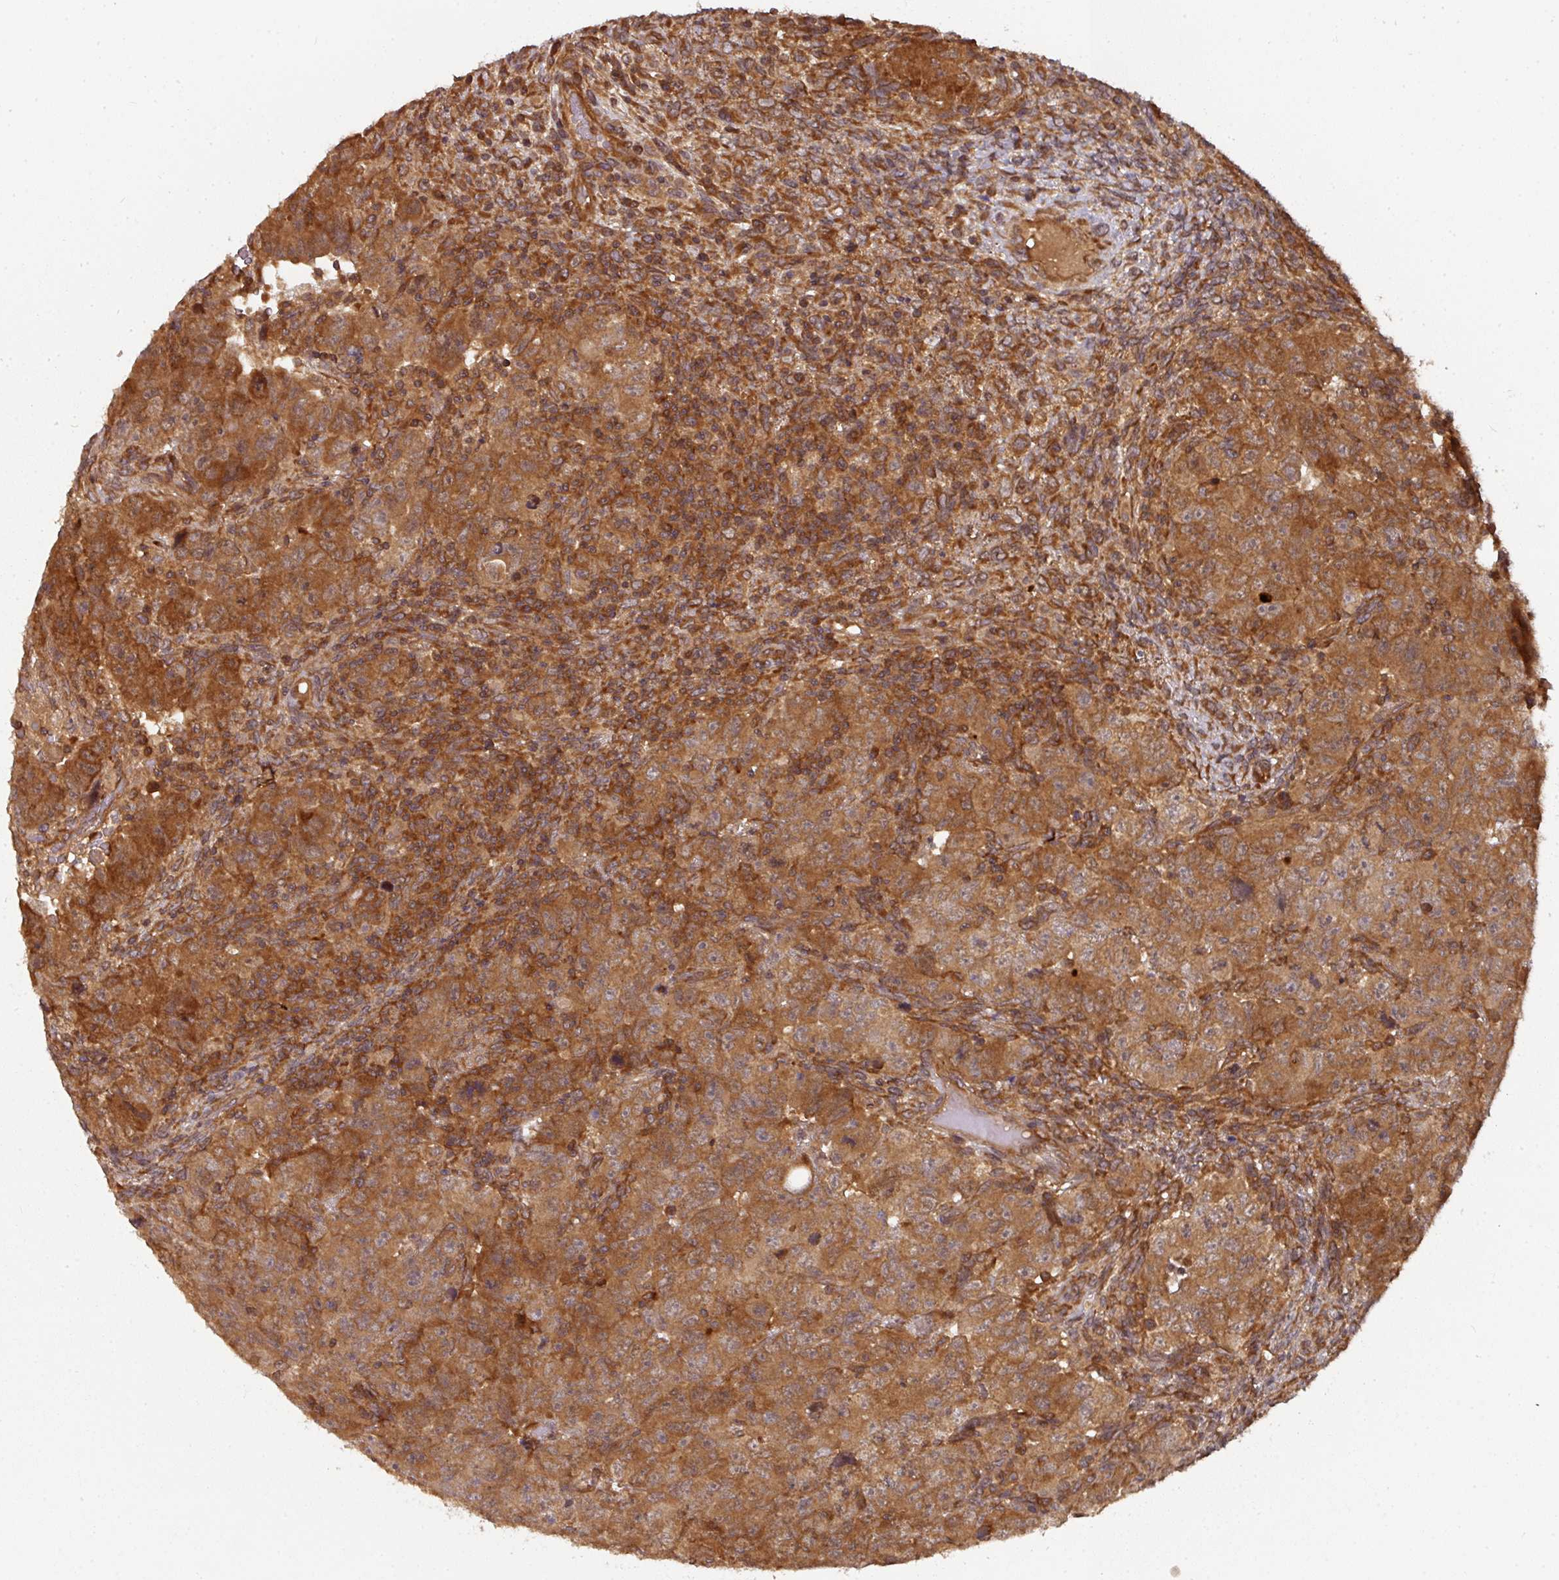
{"staining": {"intensity": "strong", "quantity": ">75%", "location": "cytoplasmic/membranous"}, "tissue": "testis cancer", "cell_type": "Tumor cells", "image_type": "cancer", "snomed": [{"axis": "morphology", "description": "Carcinoma, Embryonal, NOS"}, {"axis": "topography", "description": "Testis"}], "caption": "Strong cytoplasmic/membranous staining for a protein is seen in about >75% of tumor cells of testis cancer (embryonal carcinoma) using immunohistochemistry.", "gene": "EIF4EBP2", "patient": {"sex": "male", "age": 24}}